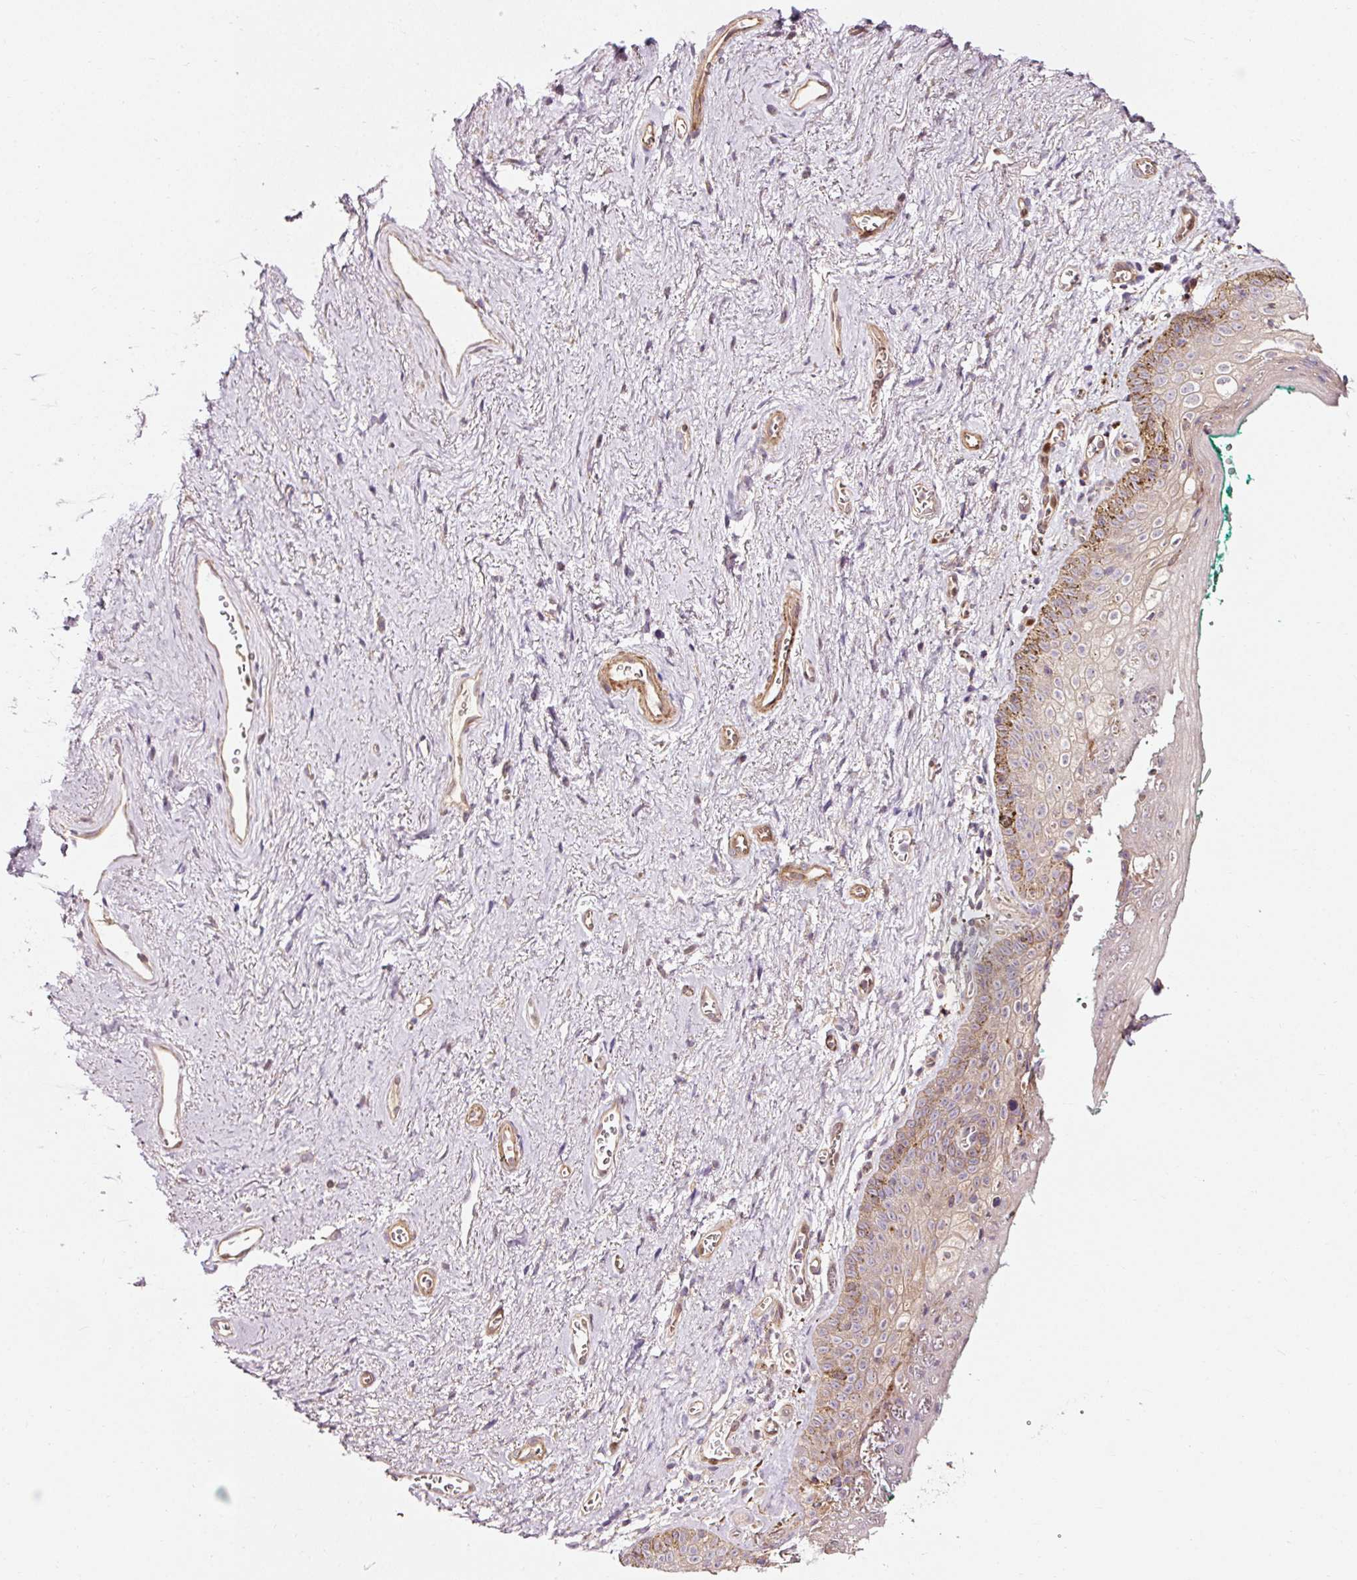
{"staining": {"intensity": "moderate", "quantity": "25%-75%", "location": "cytoplasmic/membranous"}, "tissue": "vagina", "cell_type": "Squamous epithelial cells", "image_type": "normal", "snomed": [{"axis": "morphology", "description": "Normal tissue, NOS"}, {"axis": "topography", "description": "Vulva"}, {"axis": "topography", "description": "Vagina"}, {"axis": "topography", "description": "Peripheral nerve tissue"}], "caption": "A medium amount of moderate cytoplasmic/membranous staining is appreciated in approximately 25%-75% of squamous epithelial cells in unremarkable vagina. (DAB IHC with brightfield microscopy, high magnification).", "gene": "NAPA", "patient": {"sex": "female", "age": 66}}